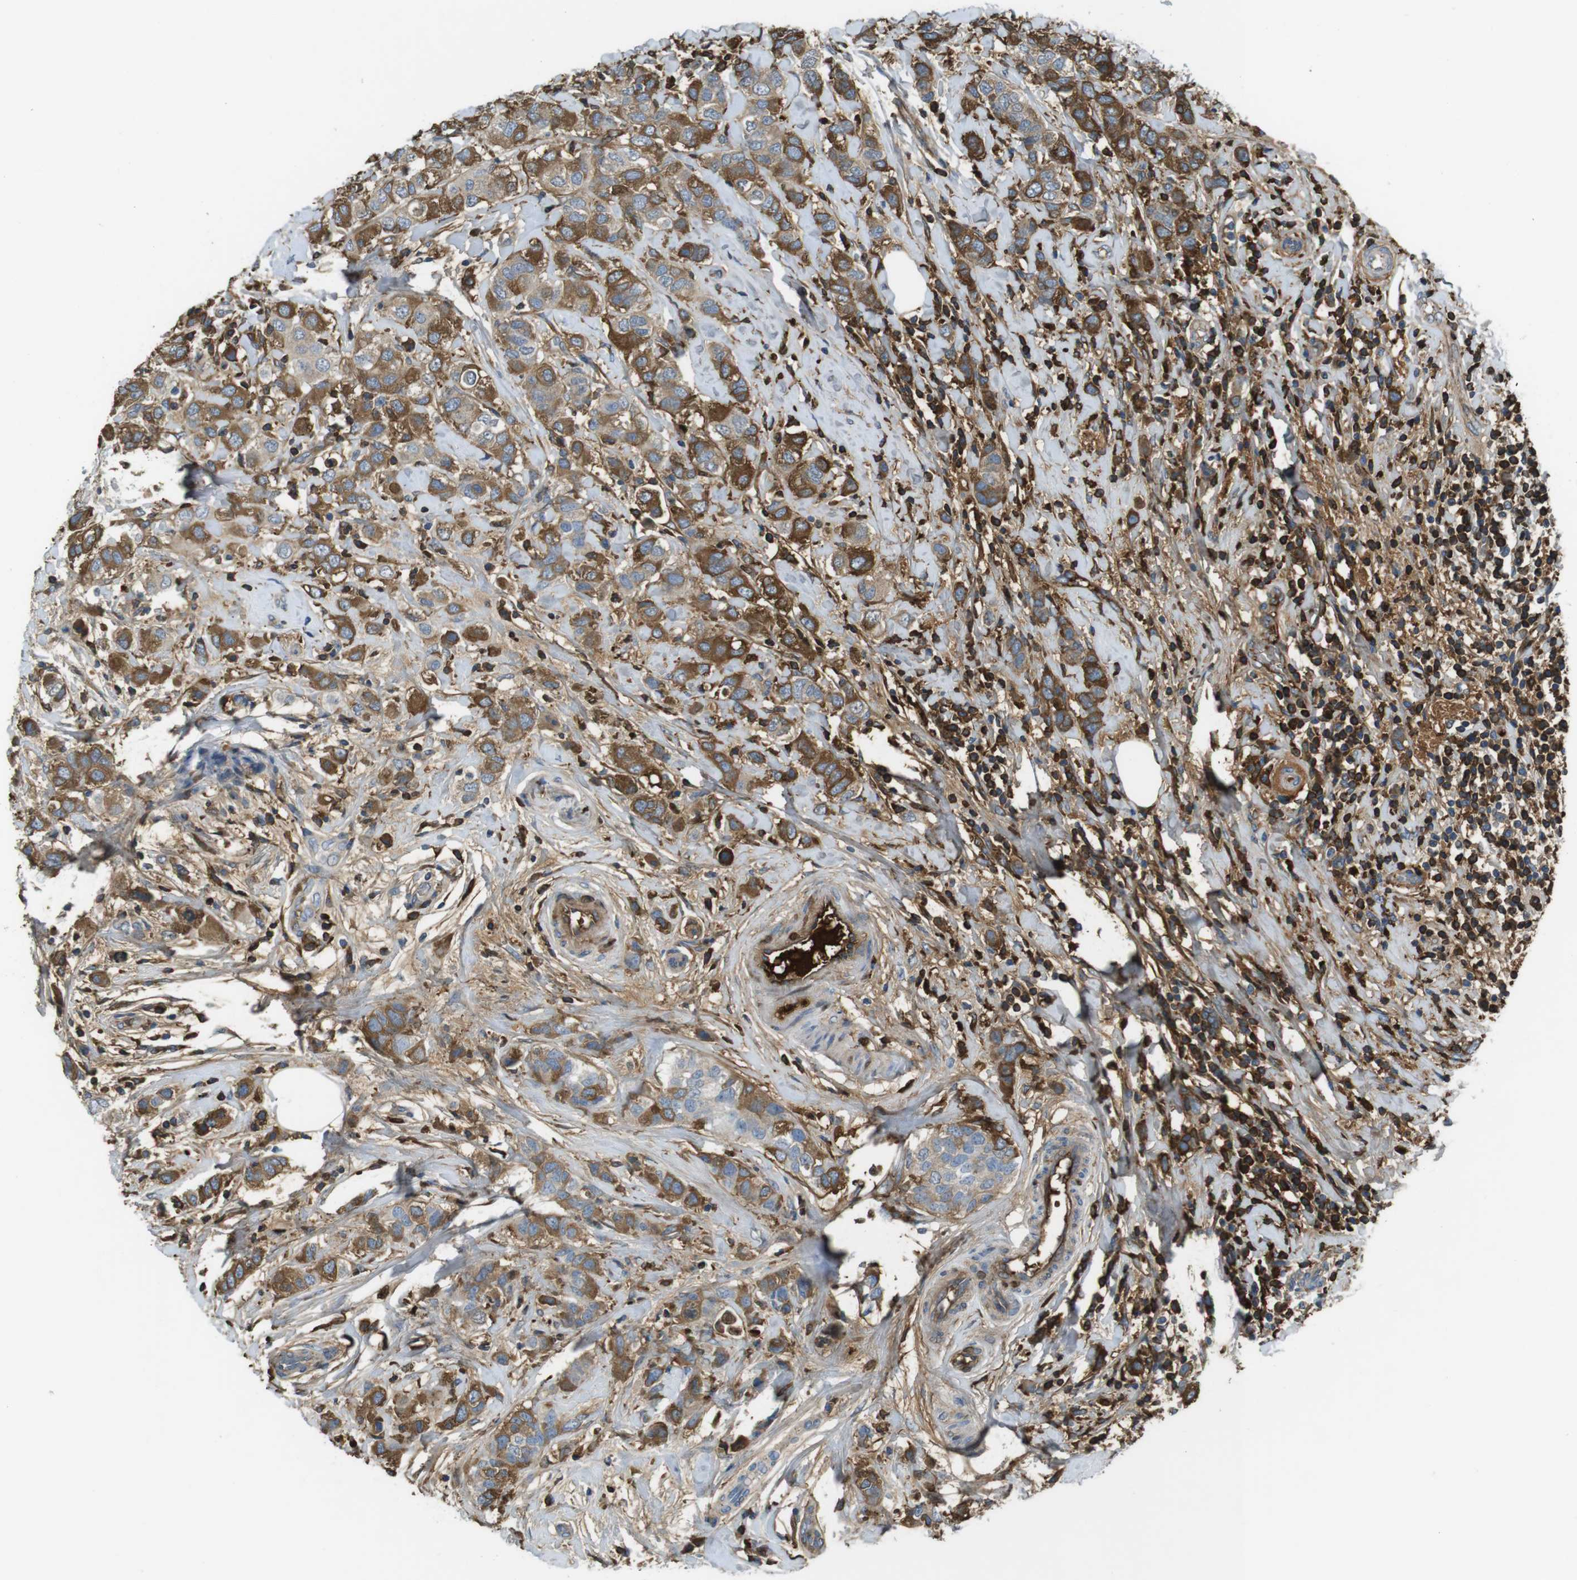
{"staining": {"intensity": "moderate", "quantity": ">75%", "location": "cytoplasmic/membranous"}, "tissue": "breast cancer", "cell_type": "Tumor cells", "image_type": "cancer", "snomed": [{"axis": "morphology", "description": "Duct carcinoma"}, {"axis": "topography", "description": "Breast"}], "caption": "Protein expression analysis of human infiltrating ductal carcinoma (breast) reveals moderate cytoplasmic/membranous staining in about >75% of tumor cells. The staining was performed using DAB (3,3'-diaminobenzidine), with brown indicating positive protein expression. Nuclei are stained blue with hematoxylin.", "gene": "LTBP4", "patient": {"sex": "female", "age": 50}}